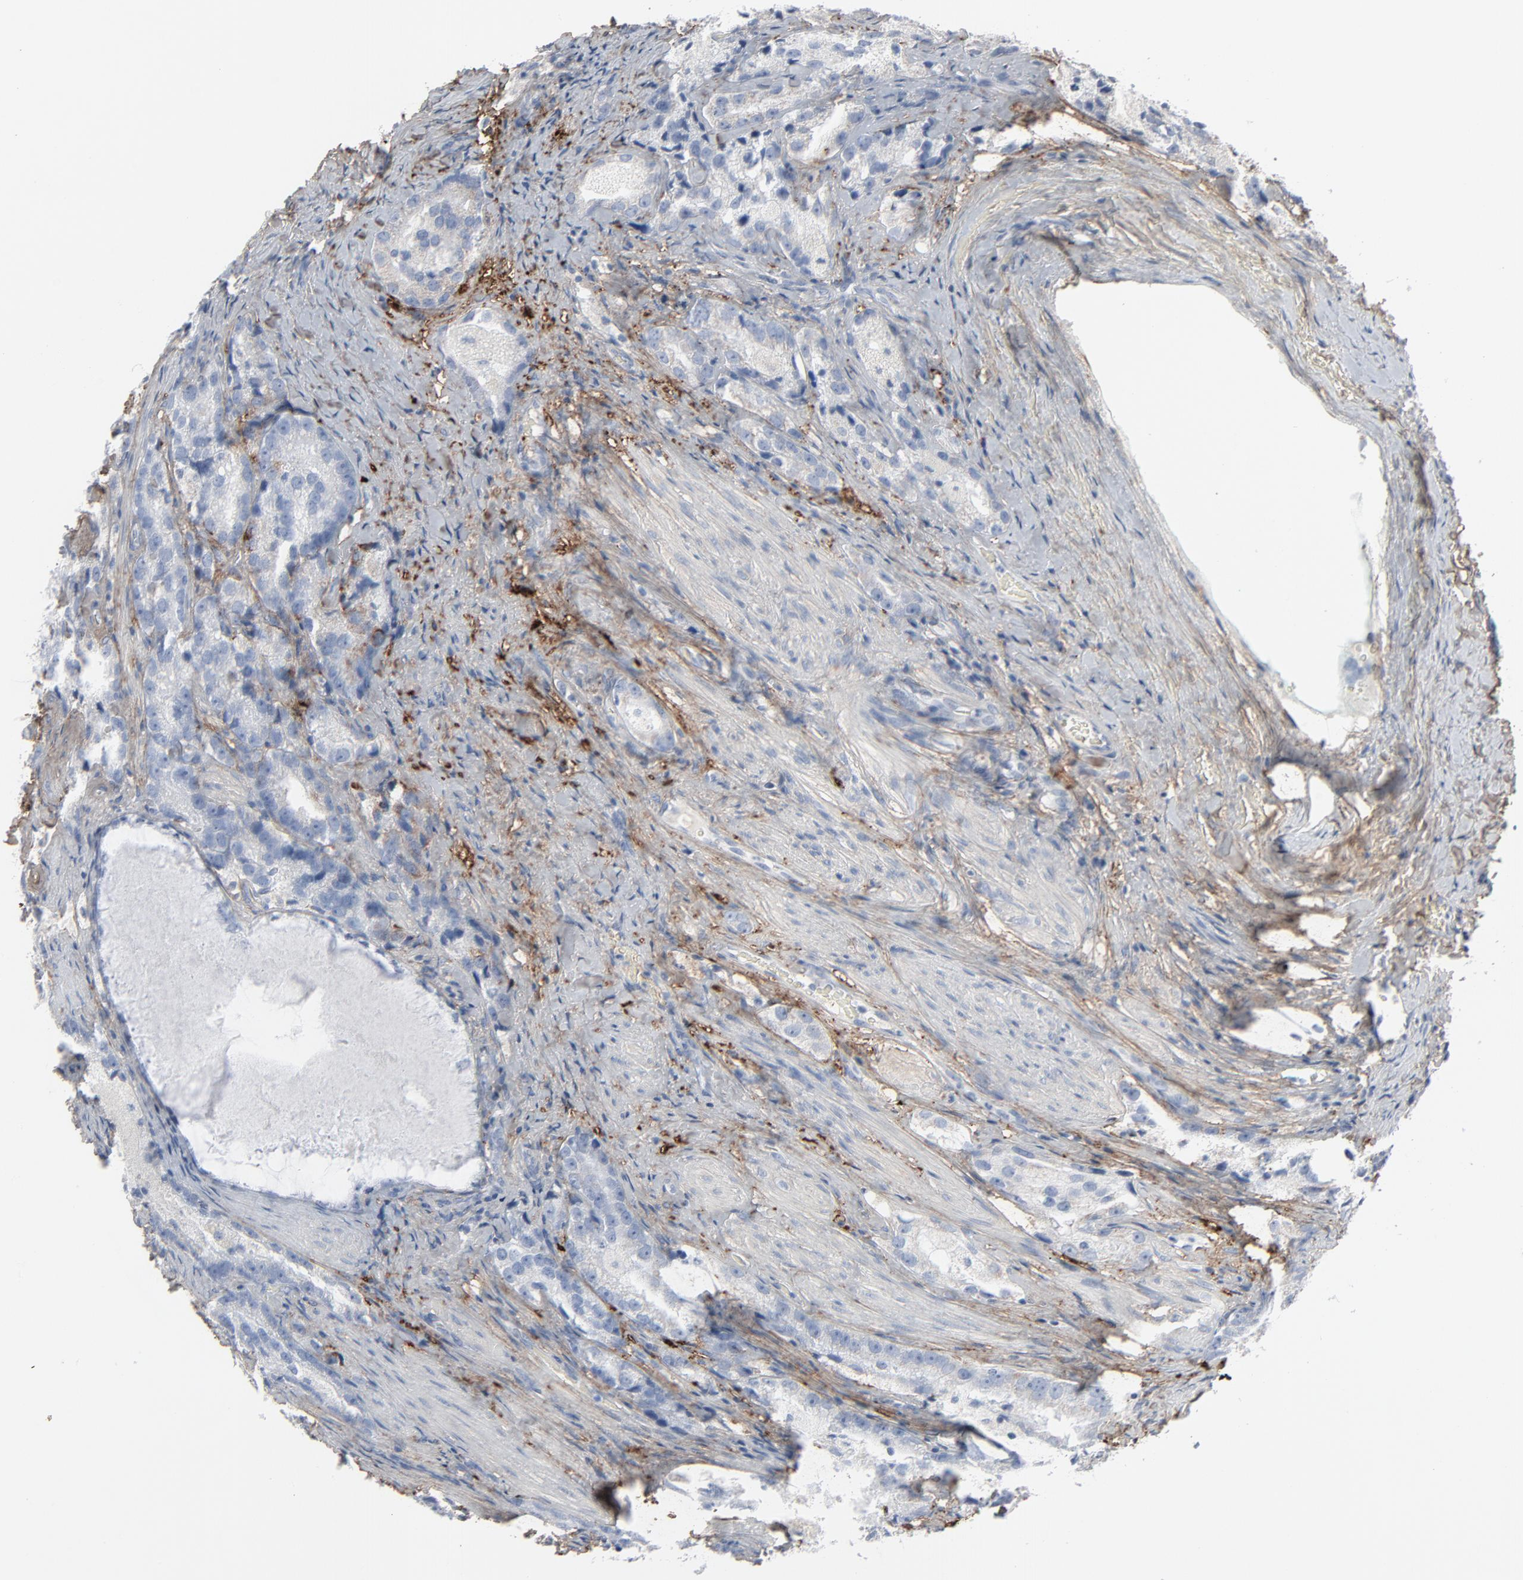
{"staining": {"intensity": "negative", "quantity": "none", "location": "none"}, "tissue": "prostate cancer", "cell_type": "Tumor cells", "image_type": "cancer", "snomed": [{"axis": "morphology", "description": "Adenocarcinoma, High grade"}, {"axis": "topography", "description": "Prostate"}], "caption": "Immunohistochemistry (IHC) histopathology image of neoplastic tissue: prostate adenocarcinoma (high-grade) stained with DAB shows no significant protein positivity in tumor cells.", "gene": "BGN", "patient": {"sex": "male", "age": 63}}